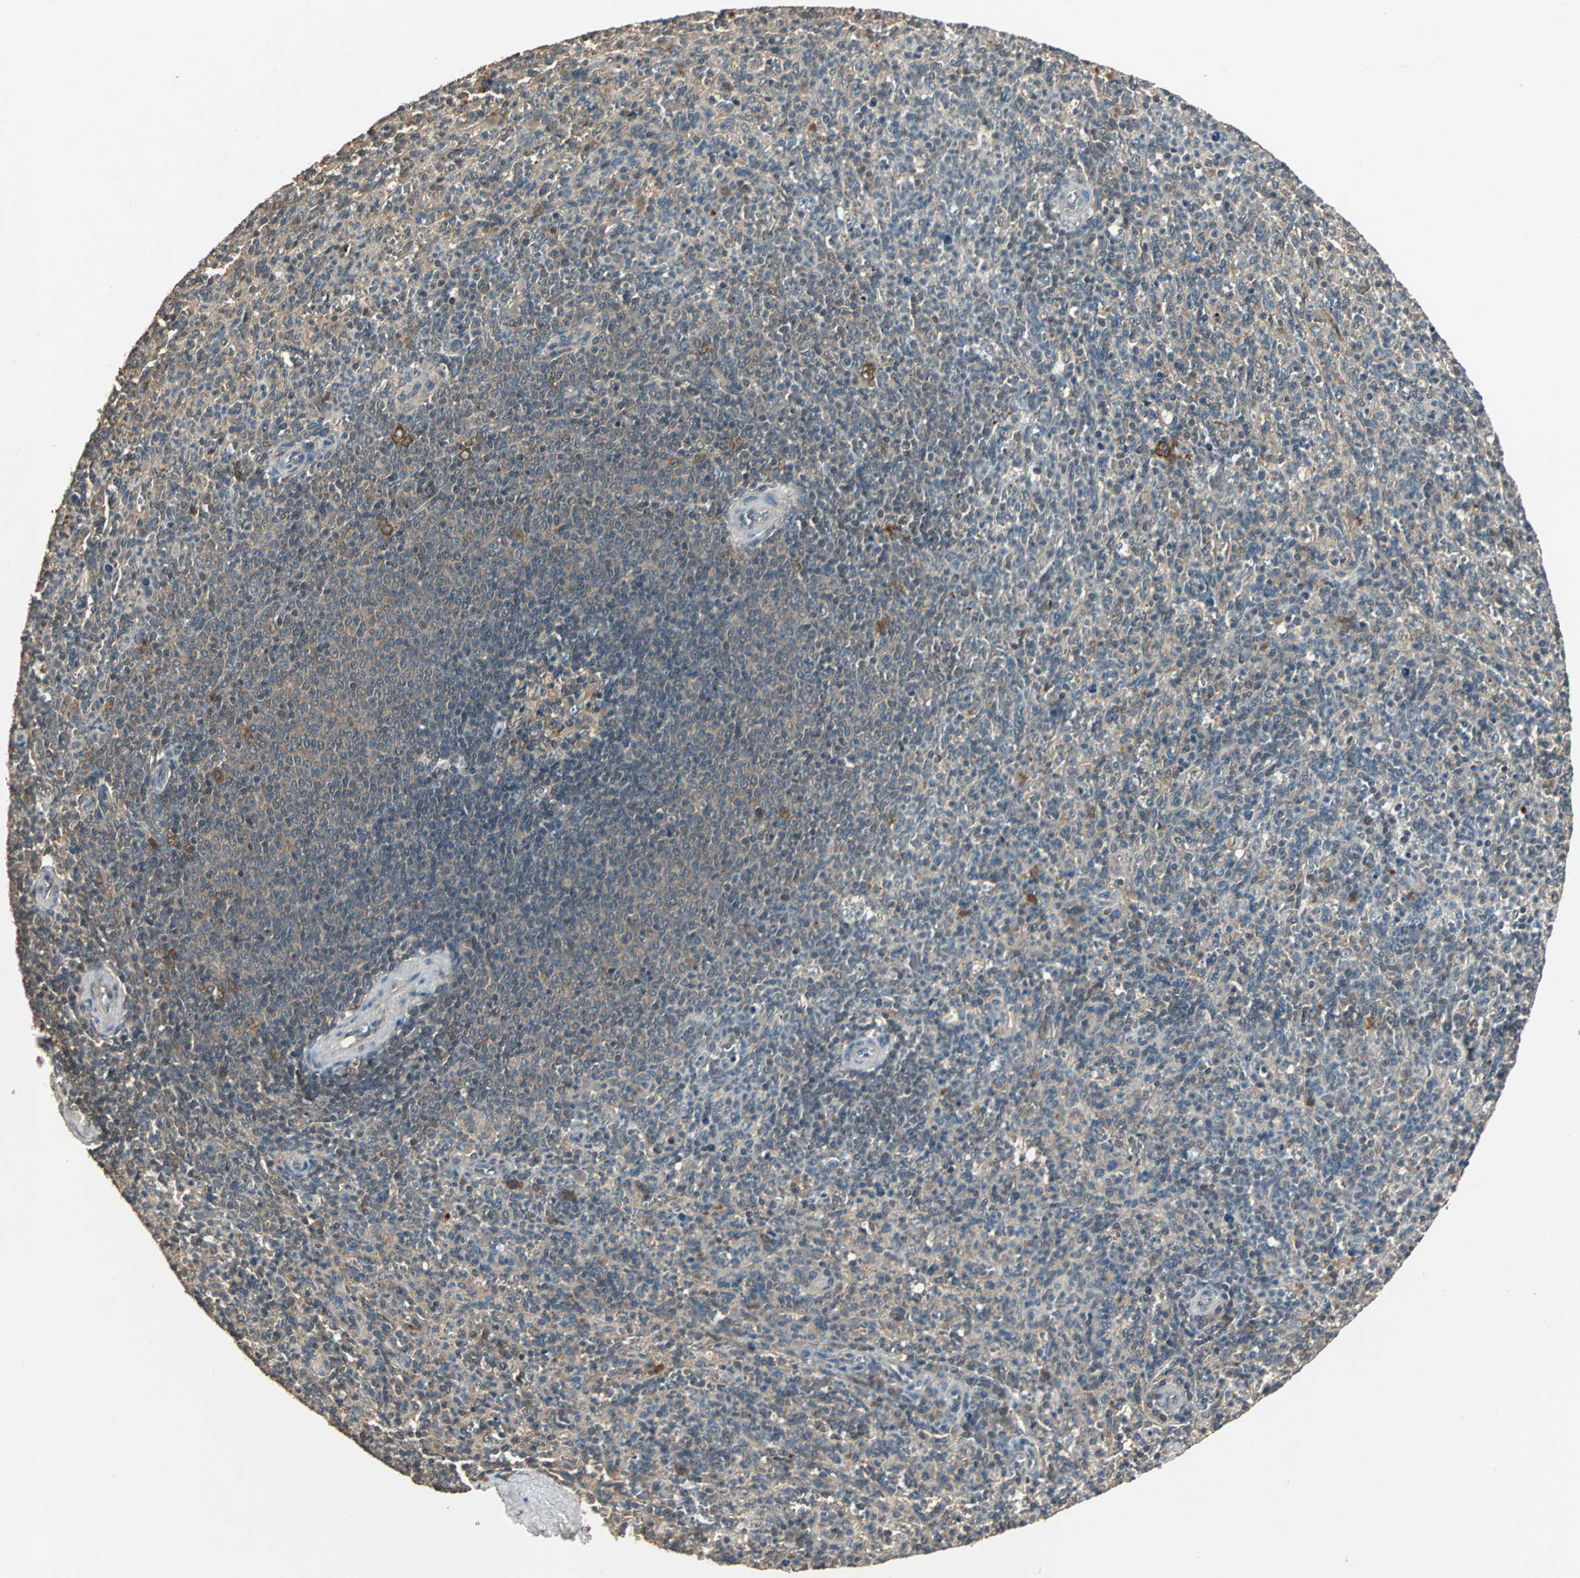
{"staining": {"intensity": "weak", "quantity": "25%-75%", "location": "cytoplasmic/membranous"}, "tissue": "spleen", "cell_type": "Cells in red pulp", "image_type": "normal", "snomed": [{"axis": "morphology", "description": "Normal tissue, NOS"}, {"axis": "topography", "description": "Spleen"}], "caption": "Approximately 25%-75% of cells in red pulp in unremarkable spleen show weak cytoplasmic/membranous protein positivity as visualized by brown immunohistochemical staining.", "gene": "ABHD2", "patient": {"sex": "male", "age": 36}}